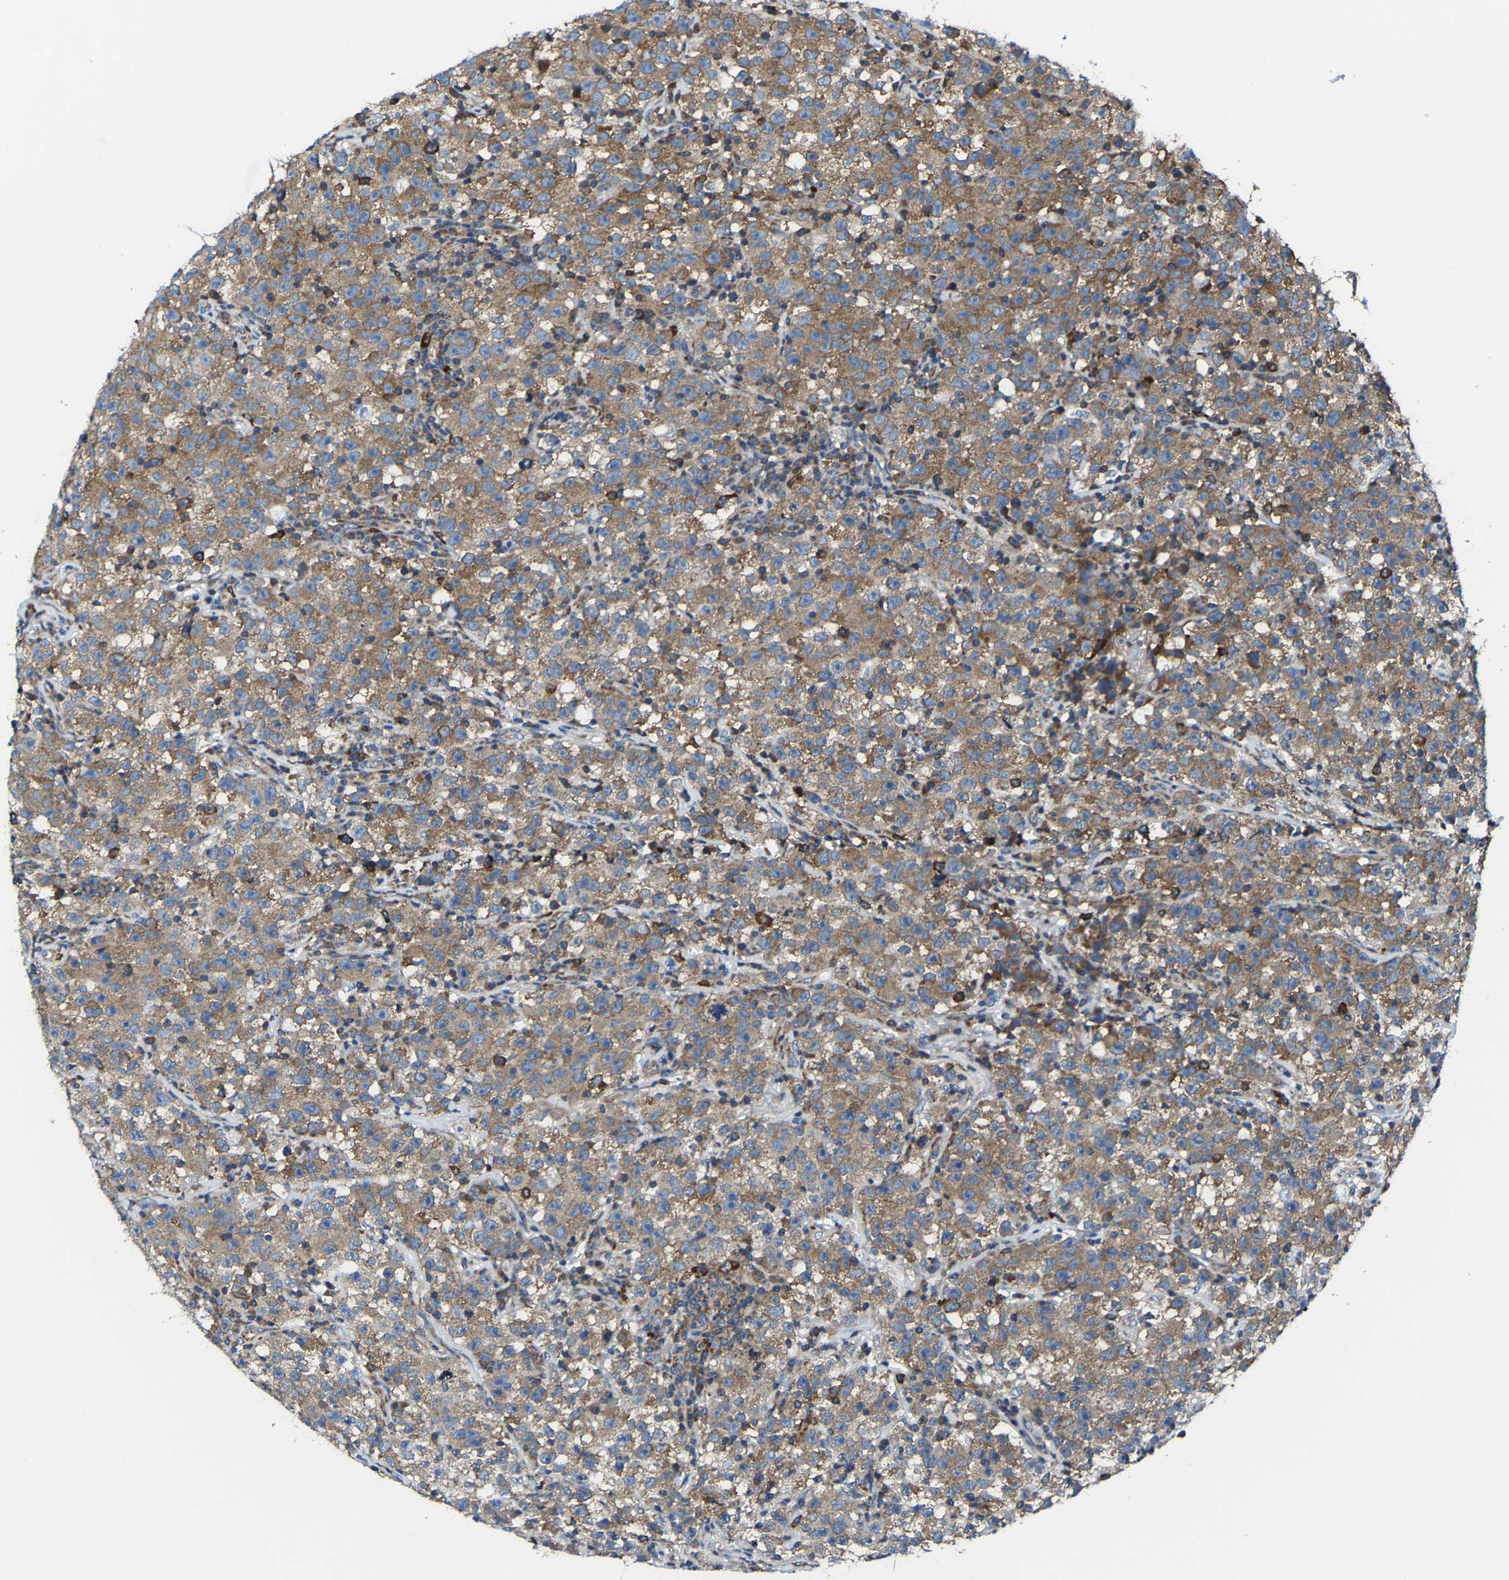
{"staining": {"intensity": "moderate", "quantity": "25%-75%", "location": "cytoplasmic/membranous"}, "tissue": "testis cancer", "cell_type": "Tumor cells", "image_type": "cancer", "snomed": [{"axis": "morphology", "description": "Seminoma, NOS"}, {"axis": "topography", "description": "Testis"}], "caption": "An IHC photomicrograph of tumor tissue is shown. Protein staining in brown shows moderate cytoplasmic/membranous positivity in testis cancer (seminoma) within tumor cells.", "gene": "G3BP2", "patient": {"sex": "male", "age": 22}}